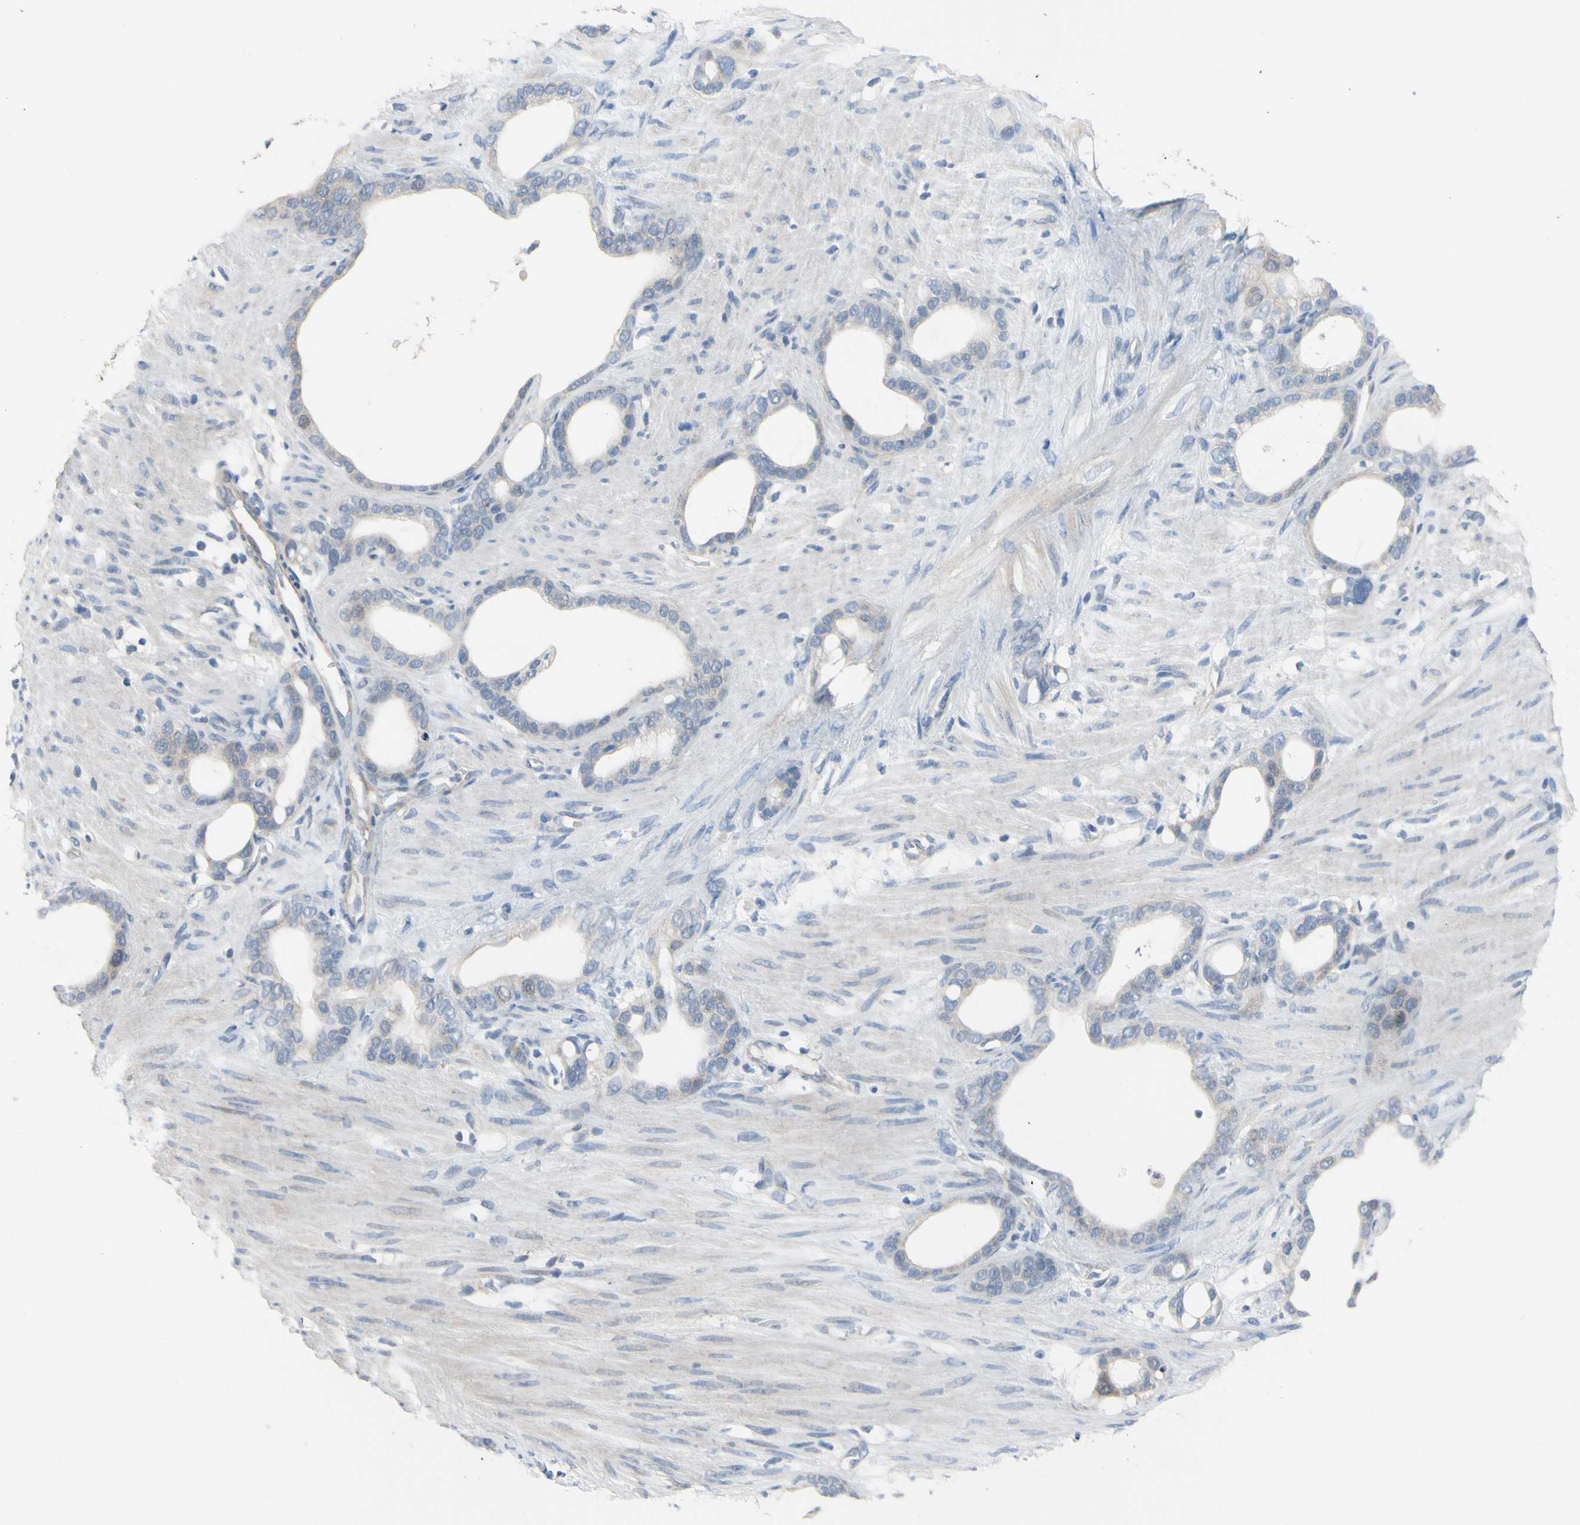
{"staining": {"intensity": "negative", "quantity": "none", "location": "none"}, "tissue": "stomach cancer", "cell_type": "Tumor cells", "image_type": "cancer", "snomed": [{"axis": "morphology", "description": "Adenocarcinoma, NOS"}, {"axis": "topography", "description": "Stomach"}], "caption": "Histopathology image shows no significant protein staining in tumor cells of stomach cancer (adenocarcinoma).", "gene": "LHX9", "patient": {"sex": "female", "age": 75}}